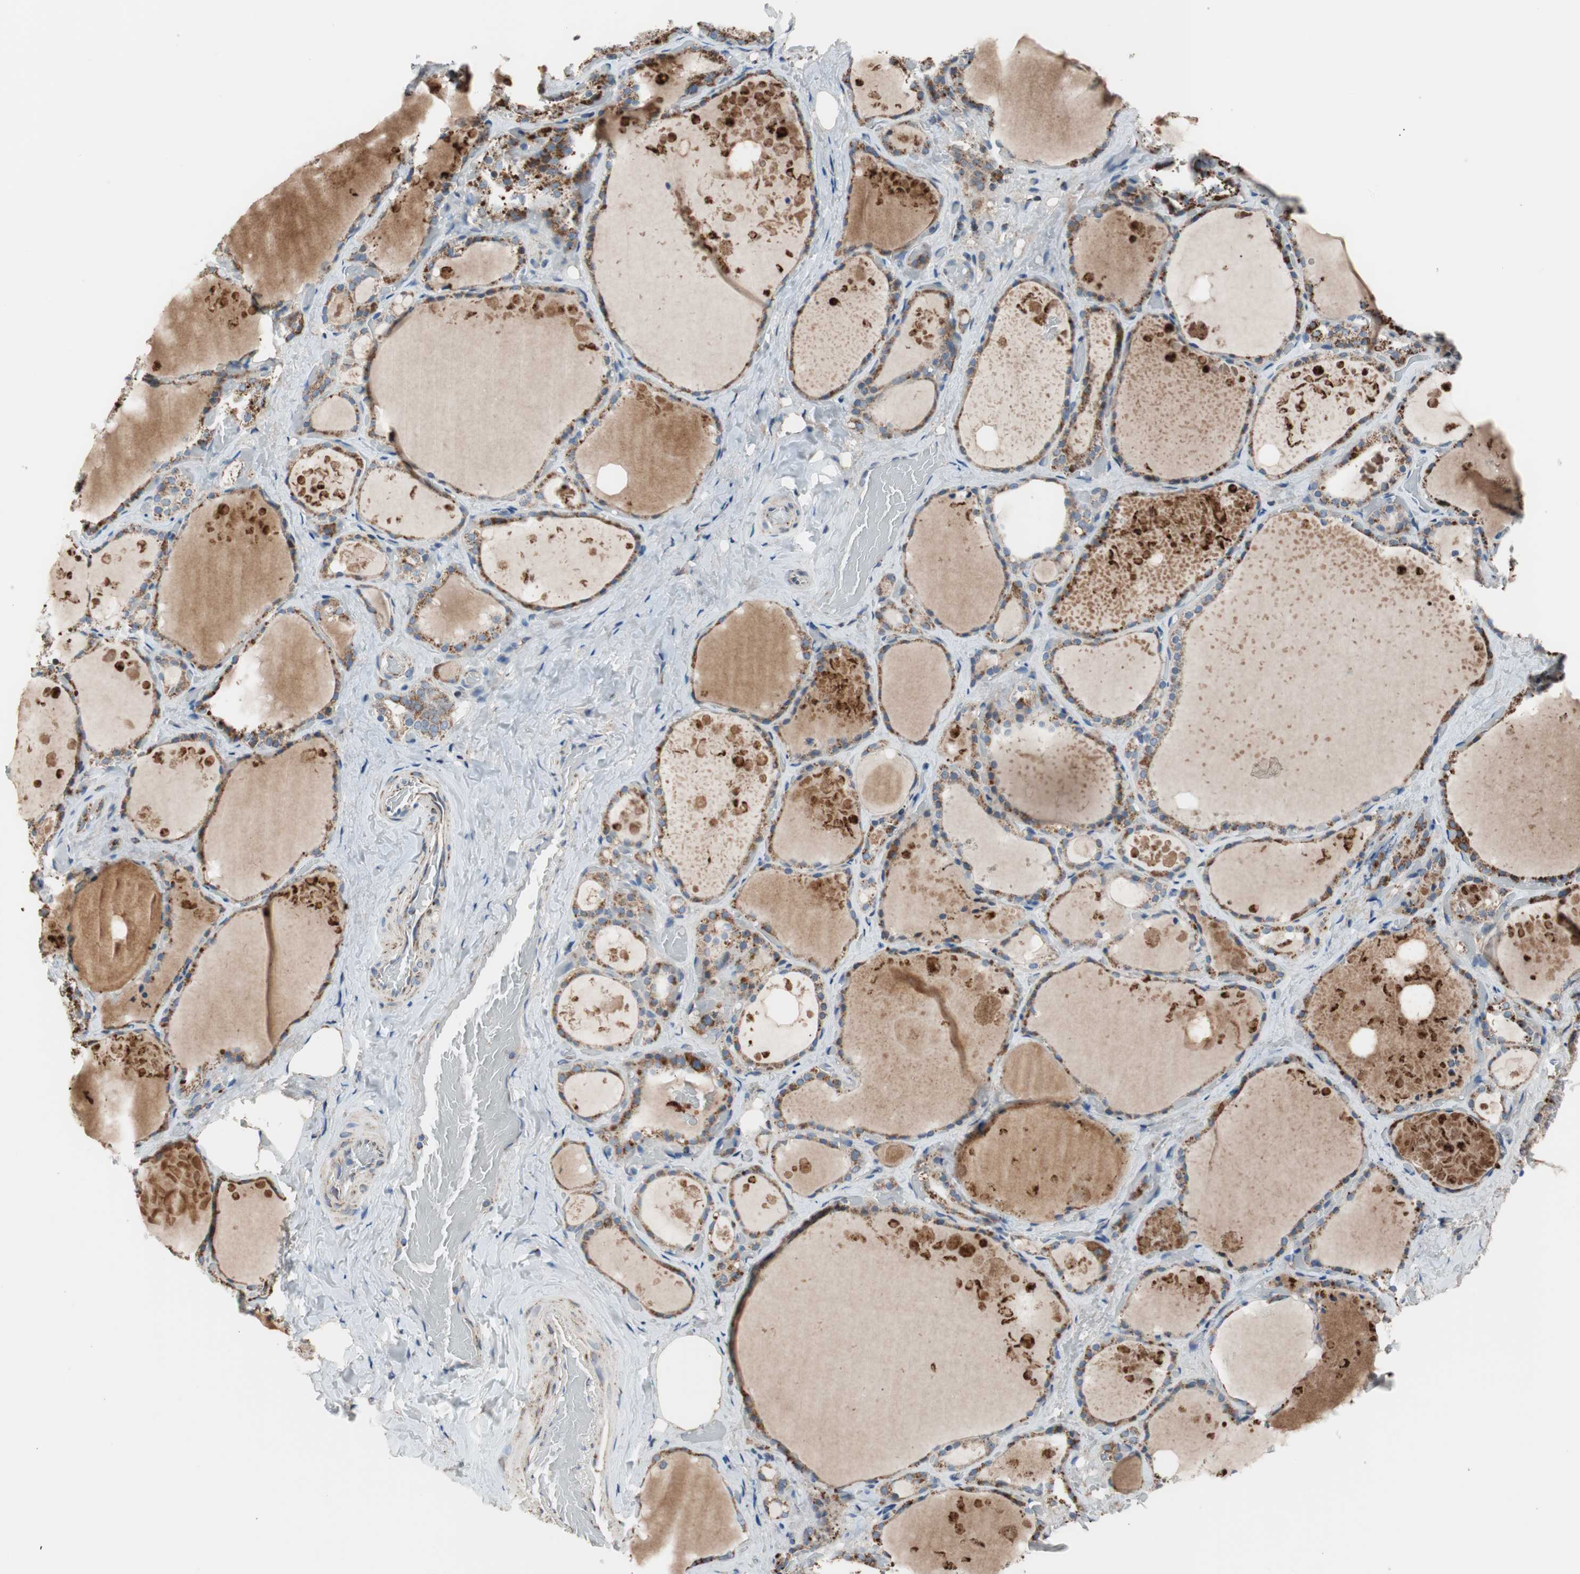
{"staining": {"intensity": "moderate", "quantity": ">75%", "location": "cytoplasmic/membranous"}, "tissue": "thyroid gland", "cell_type": "Glandular cells", "image_type": "normal", "snomed": [{"axis": "morphology", "description": "Normal tissue, NOS"}, {"axis": "topography", "description": "Thyroid gland"}], "caption": "Normal thyroid gland shows moderate cytoplasmic/membranous staining in about >75% of glandular cells, visualized by immunohistochemistry. The staining was performed using DAB (3,3'-diaminobenzidine) to visualize the protein expression in brown, while the nuclei were stained in blue with hematoxylin (Magnification: 20x).", "gene": "PCSK4", "patient": {"sex": "male", "age": 61}}